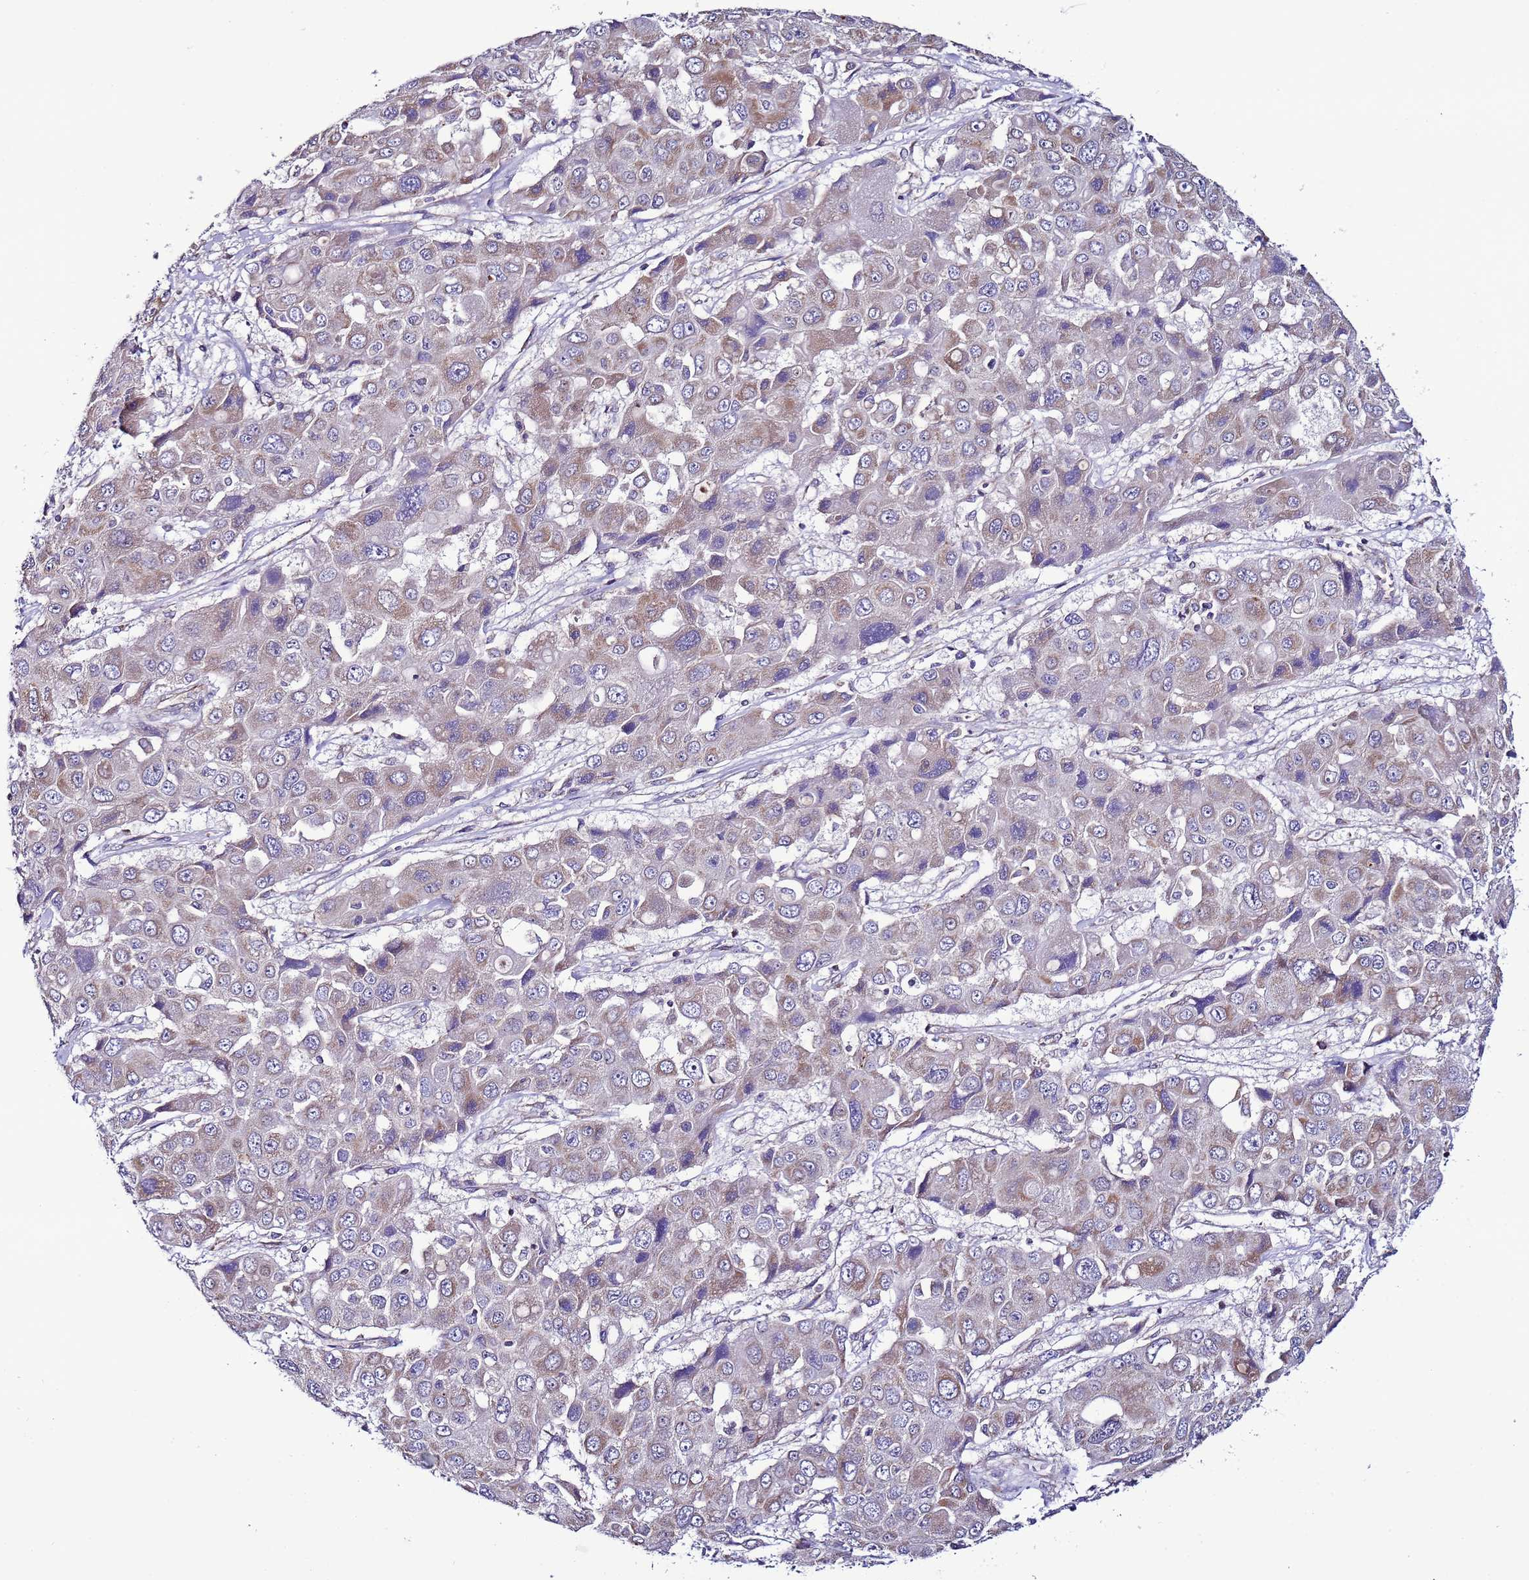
{"staining": {"intensity": "moderate", "quantity": "<25%", "location": "cytoplasmic/membranous"}, "tissue": "liver cancer", "cell_type": "Tumor cells", "image_type": "cancer", "snomed": [{"axis": "morphology", "description": "Cholangiocarcinoma"}, {"axis": "topography", "description": "Liver"}], "caption": "Tumor cells reveal low levels of moderate cytoplasmic/membranous staining in about <25% of cells in human liver cancer (cholangiocarcinoma). (DAB (3,3'-diaminobenzidine) IHC, brown staining for protein, blue staining for nuclei).", "gene": "AHI1", "patient": {"sex": "male", "age": 67}}